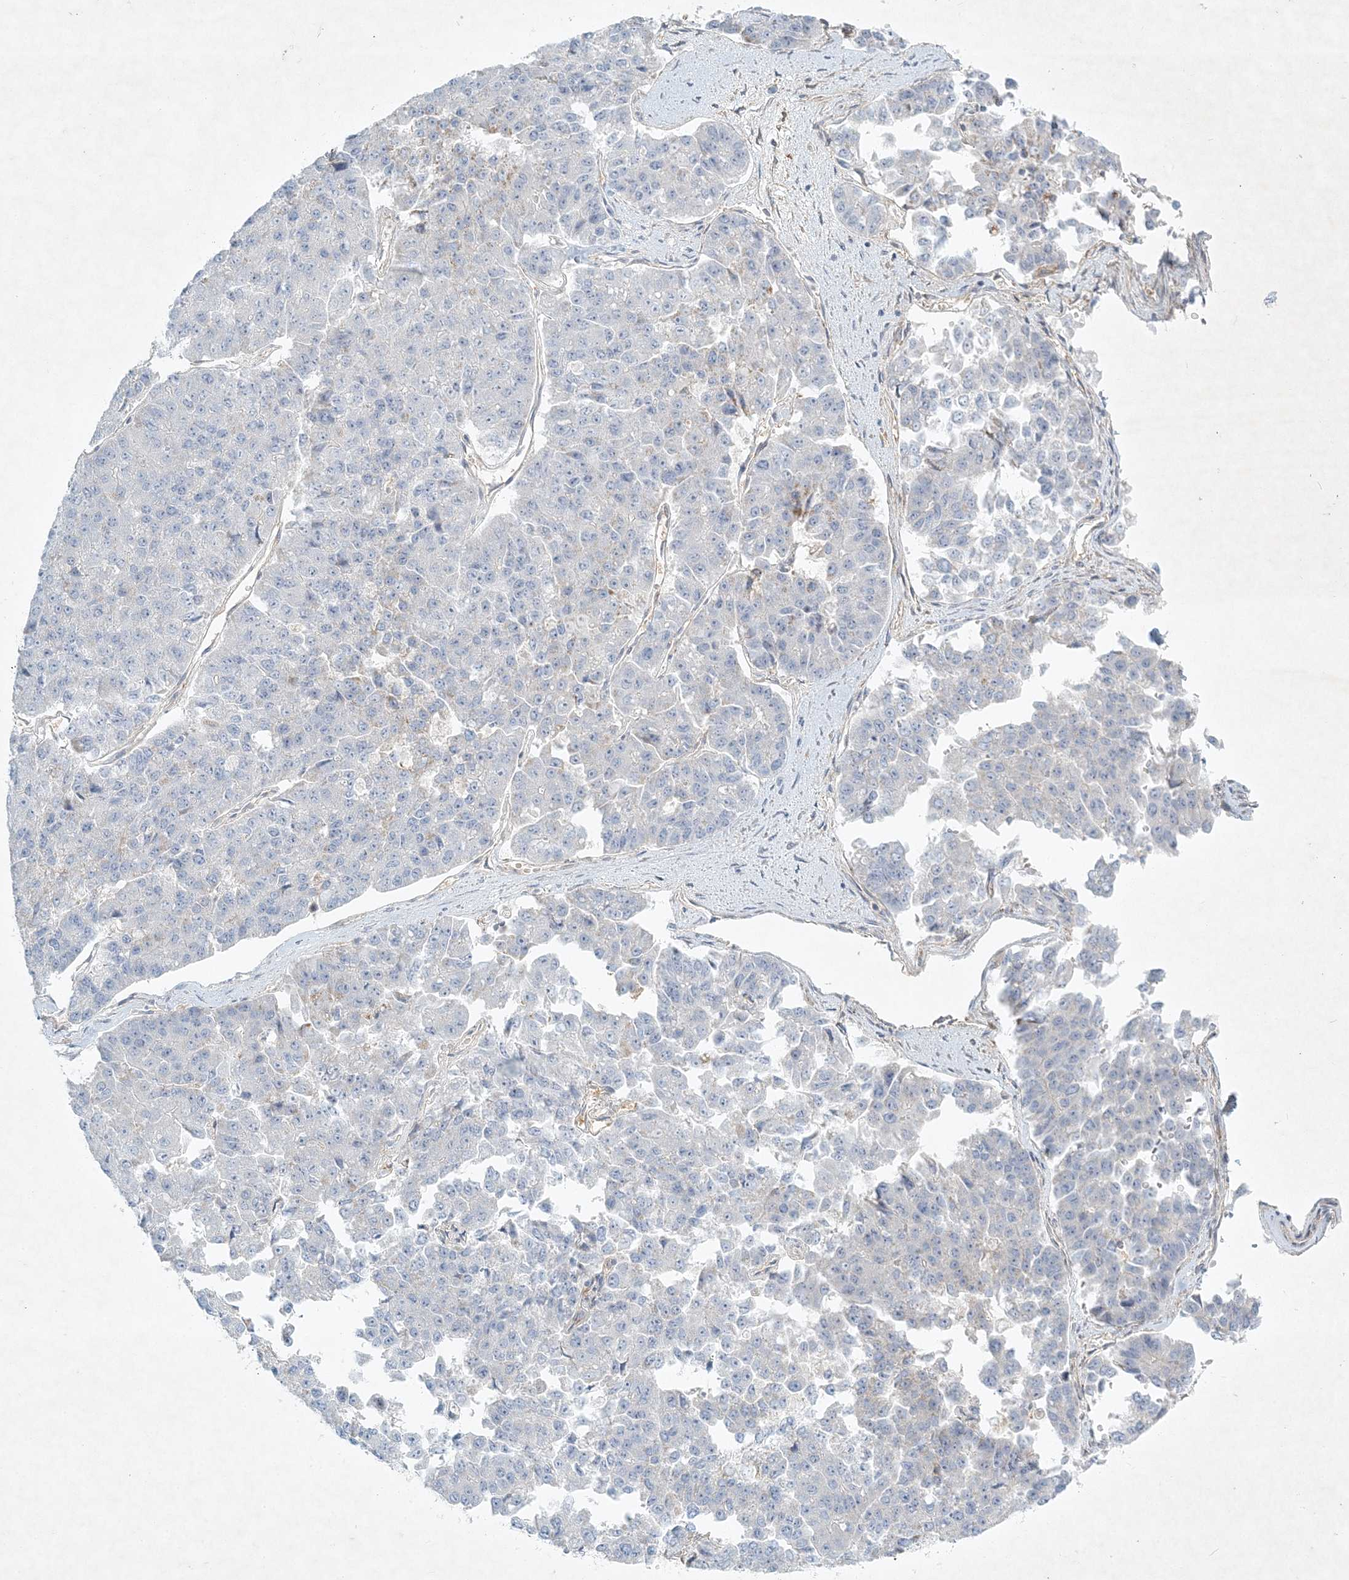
{"staining": {"intensity": "negative", "quantity": "none", "location": "none"}, "tissue": "pancreatic cancer", "cell_type": "Tumor cells", "image_type": "cancer", "snomed": [{"axis": "morphology", "description": "Adenocarcinoma, NOS"}, {"axis": "topography", "description": "Pancreas"}], "caption": "The image demonstrates no staining of tumor cells in adenocarcinoma (pancreatic). (DAB (3,3'-diaminobenzidine) IHC, high magnification).", "gene": "STK11IP", "patient": {"sex": "male", "age": 50}}